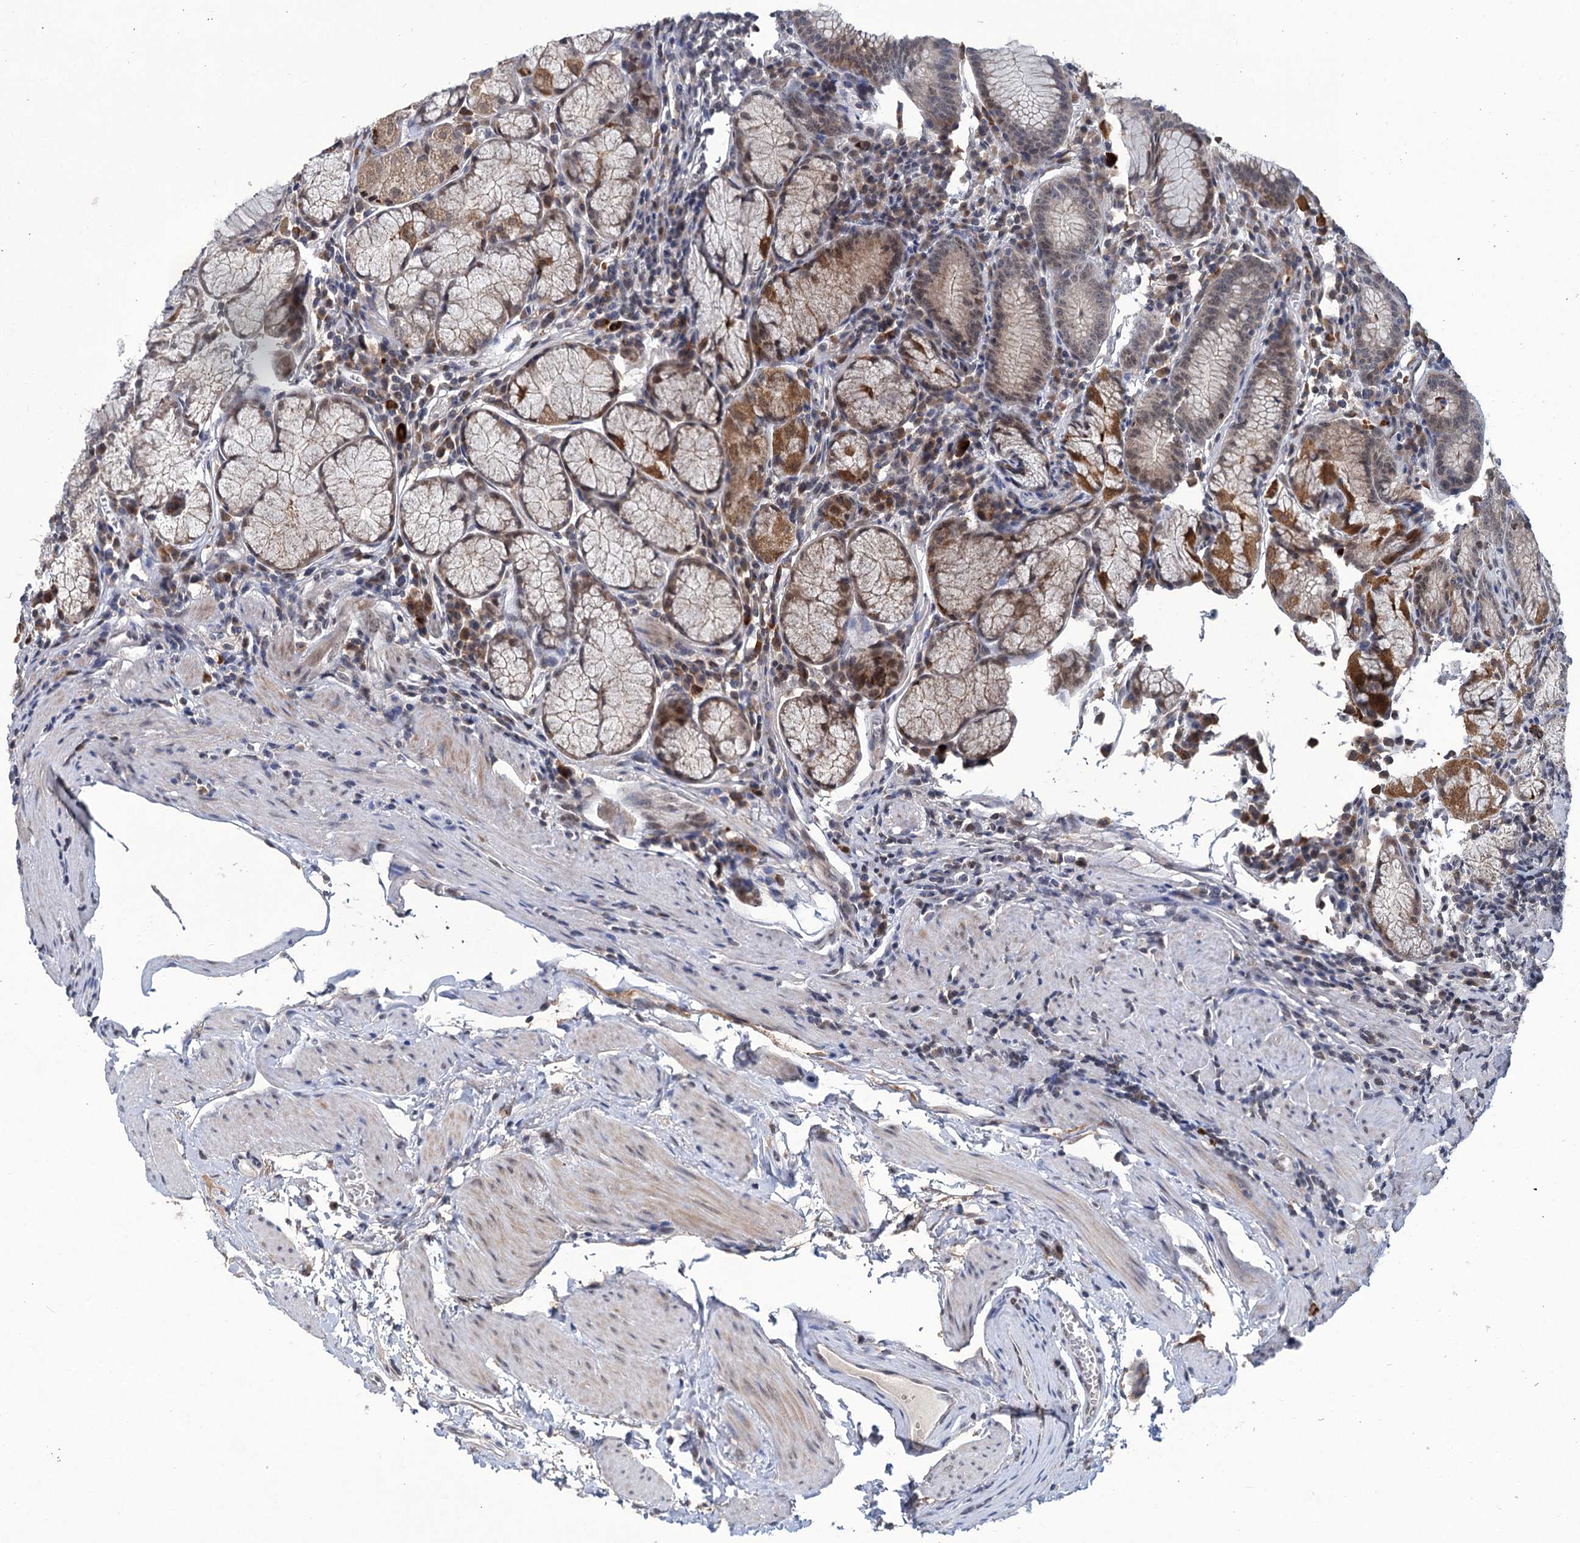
{"staining": {"intensity": "moderate", "quantity": "25%-75%", "location": "cytoplasmic/membranous"}, "tissue": "stomach", "cell_type": "Glandular cells", "image_type": "normal", "snomed": [{"axis": "morphology", "description": "Normal tissue, NOS"}, {"axis": "topography", "description": "Stomach"}], "caption": "An image of stomach stained for a protein displays moderate cytoplasmic/membranous brown staining in glandular cells.", "gene": "TTC17", "patient": {"sex": "male", "age": 55}}